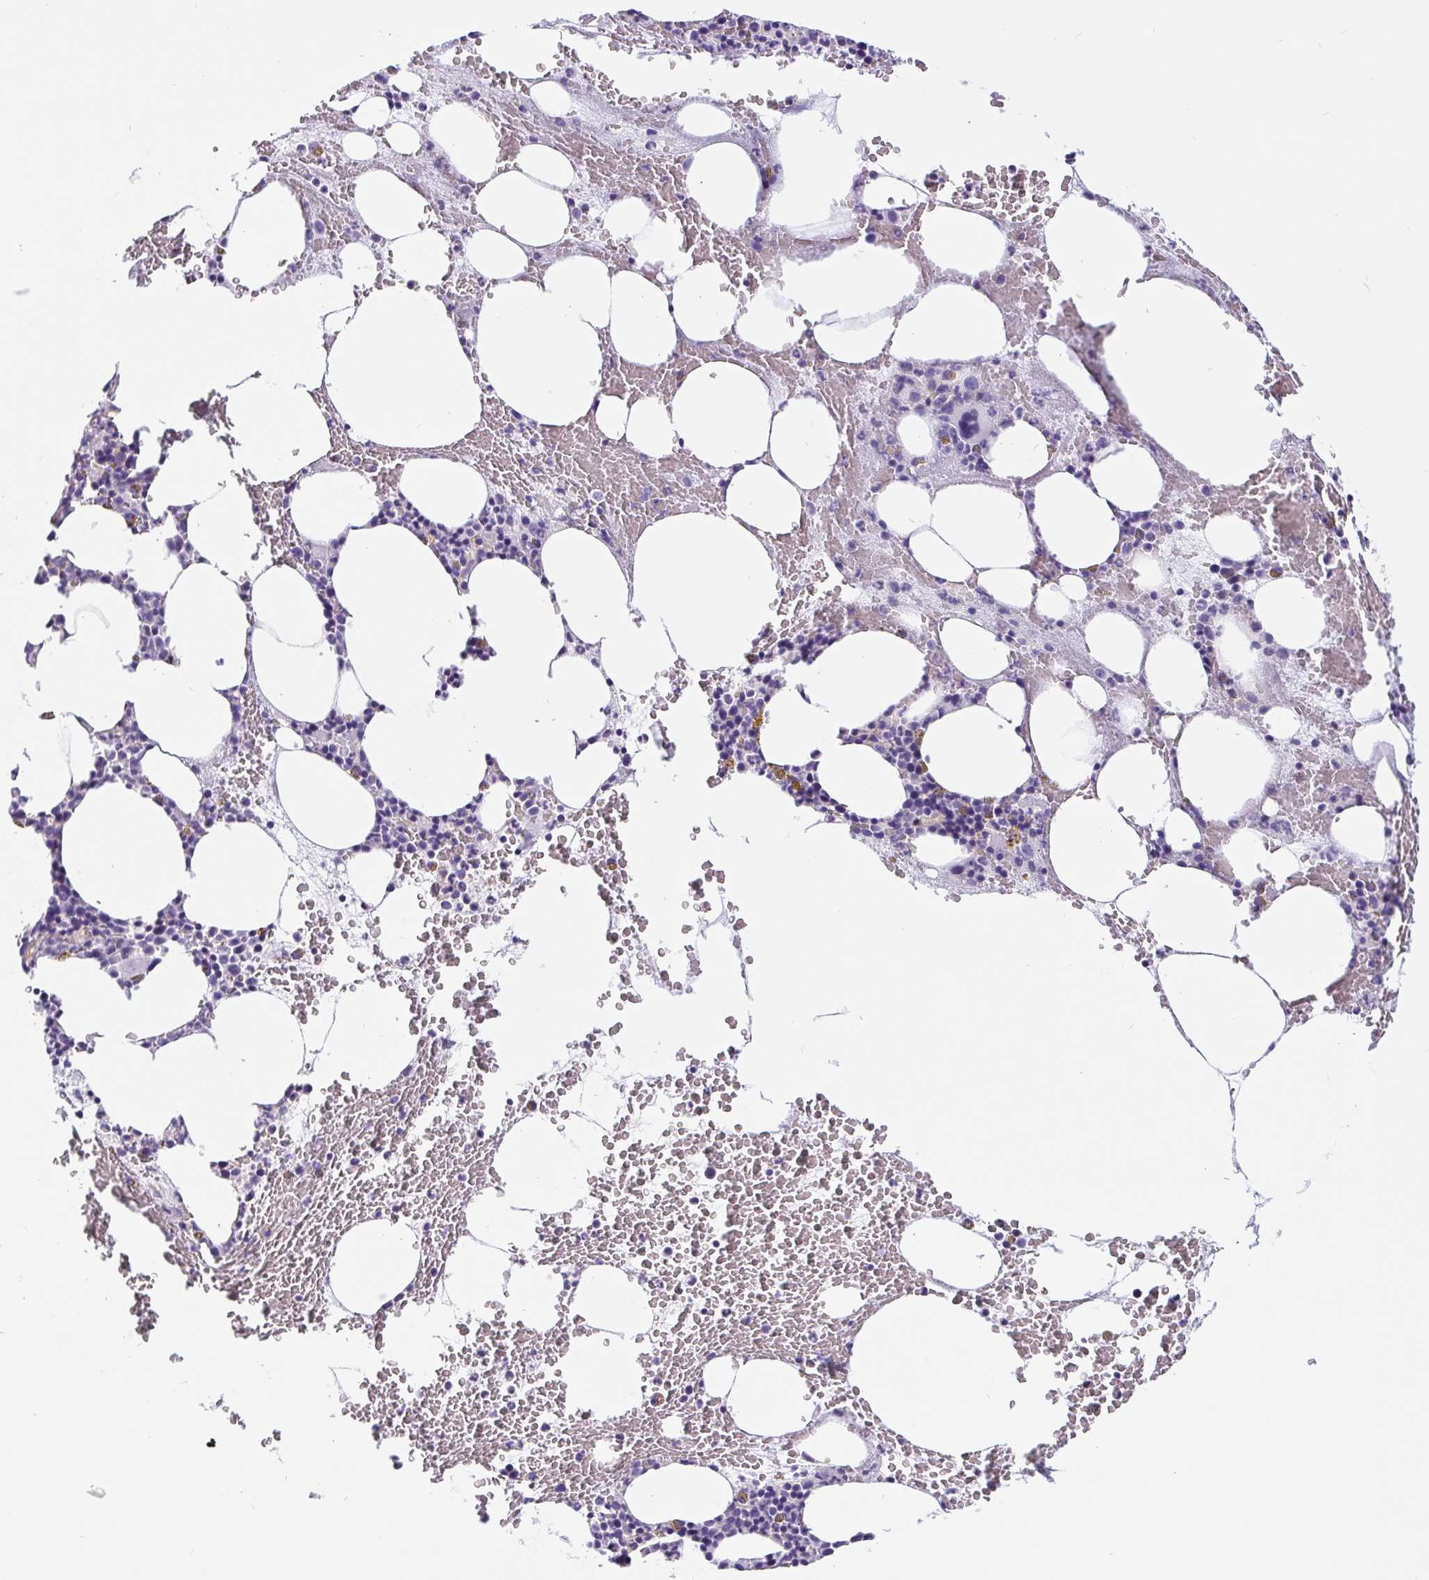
{"staining": {"intensity": "negative", "quantity": "none", "location": "none"}, "tissue": "bone marrow", "cell_type": "Hematopoietic cells", "image_type": "normal", "snomed": [{"axis": "morphology", "description": "Normal tissue, NOS"}, {"axis": "topography", "description": "Bone marrow"}], "caption": "DAB (3,3'-diaminobenzidine) immunohistochemical staining of benign human bone marrow shows no significant staining in hematopoietic cells. (DAB IHC visualized using brightfield microscopy, high magnification).", "gene": "LIMCH1", "patient": {"sex": "male", "age": 89}}